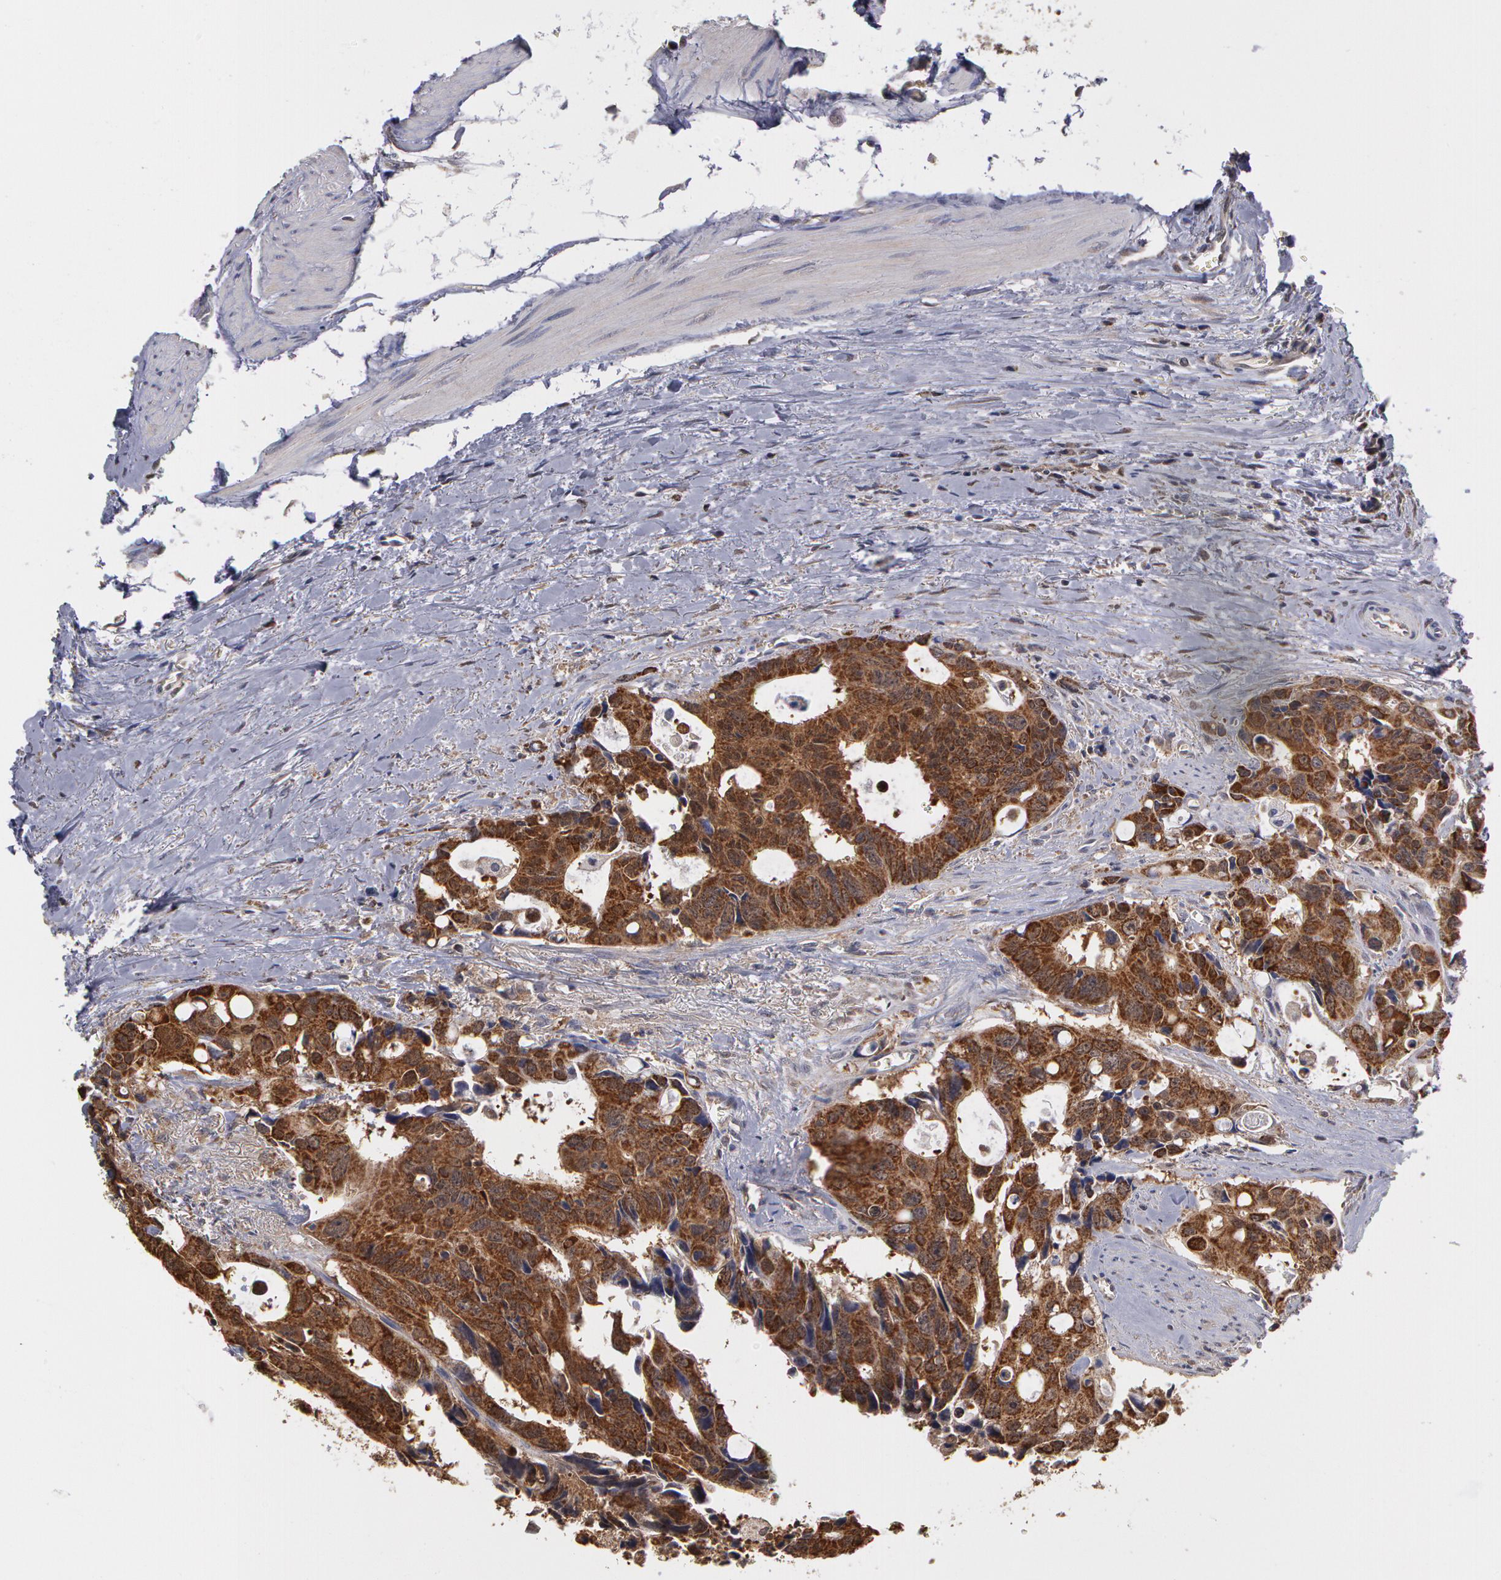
{"staining": {"intensity": "strong", "quantity": ">75%", "location": "cytoplasmic/membranous"}, "tissue": "colorectal cancer", "cell_type": "Tumor cells", "image_type": "cancer", "snomed": [{"axis": "morphology", "description": "Adenocarcinoma, NOS"}, {"axis": "topography", "description": "Rectum"}], "caption": "DAB immunohistochemical staining of human colorectal adenocarcinoma demonstrates strong cytoplasmic/membranous protein expression in about >75% of tumor cells.", "gene": "MPST", "patient": {"sex": "male", "age": 76}}